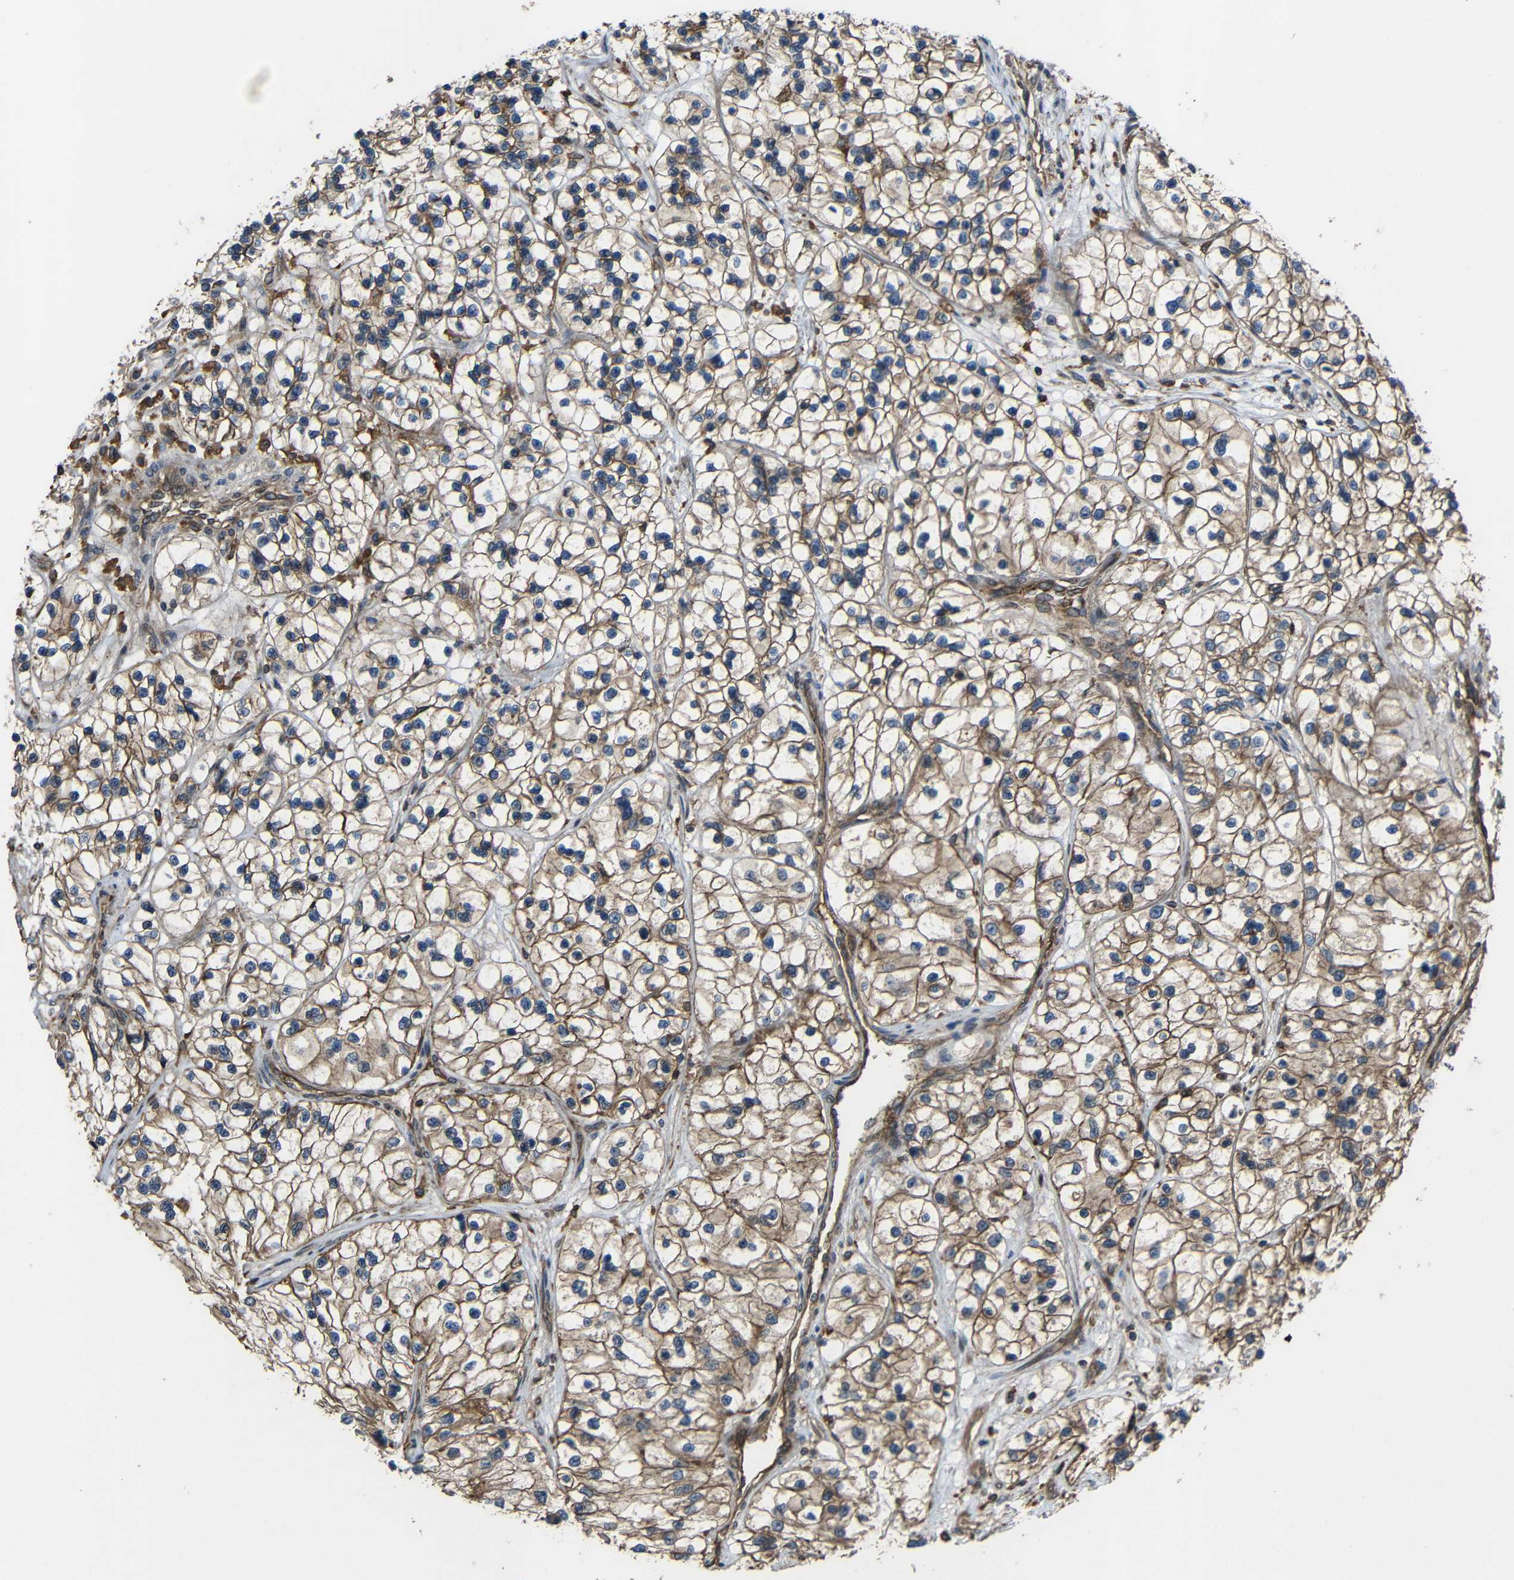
{"staining": {"intensity": "moderate", "quantity": ">75%", "location": "cytoplasmic/membranous"}, "tissue": "renal cancer", "cell_type": "Tumor cells", "image_type": "cancer", "snomed": [{"axis": "morphology", "description": "Adenocarcinoma, NOS"}, {"axis": "topography", "description": "Kidney"}], "caption": "A micrograph of renal cancer (adenocarcinoma) stained for a protein demonstrates moderate cytoplasmic/membranous brown staining in tumor cells.", "gene": "TREM2", "patient": {"sex": "female", "age": 57}}